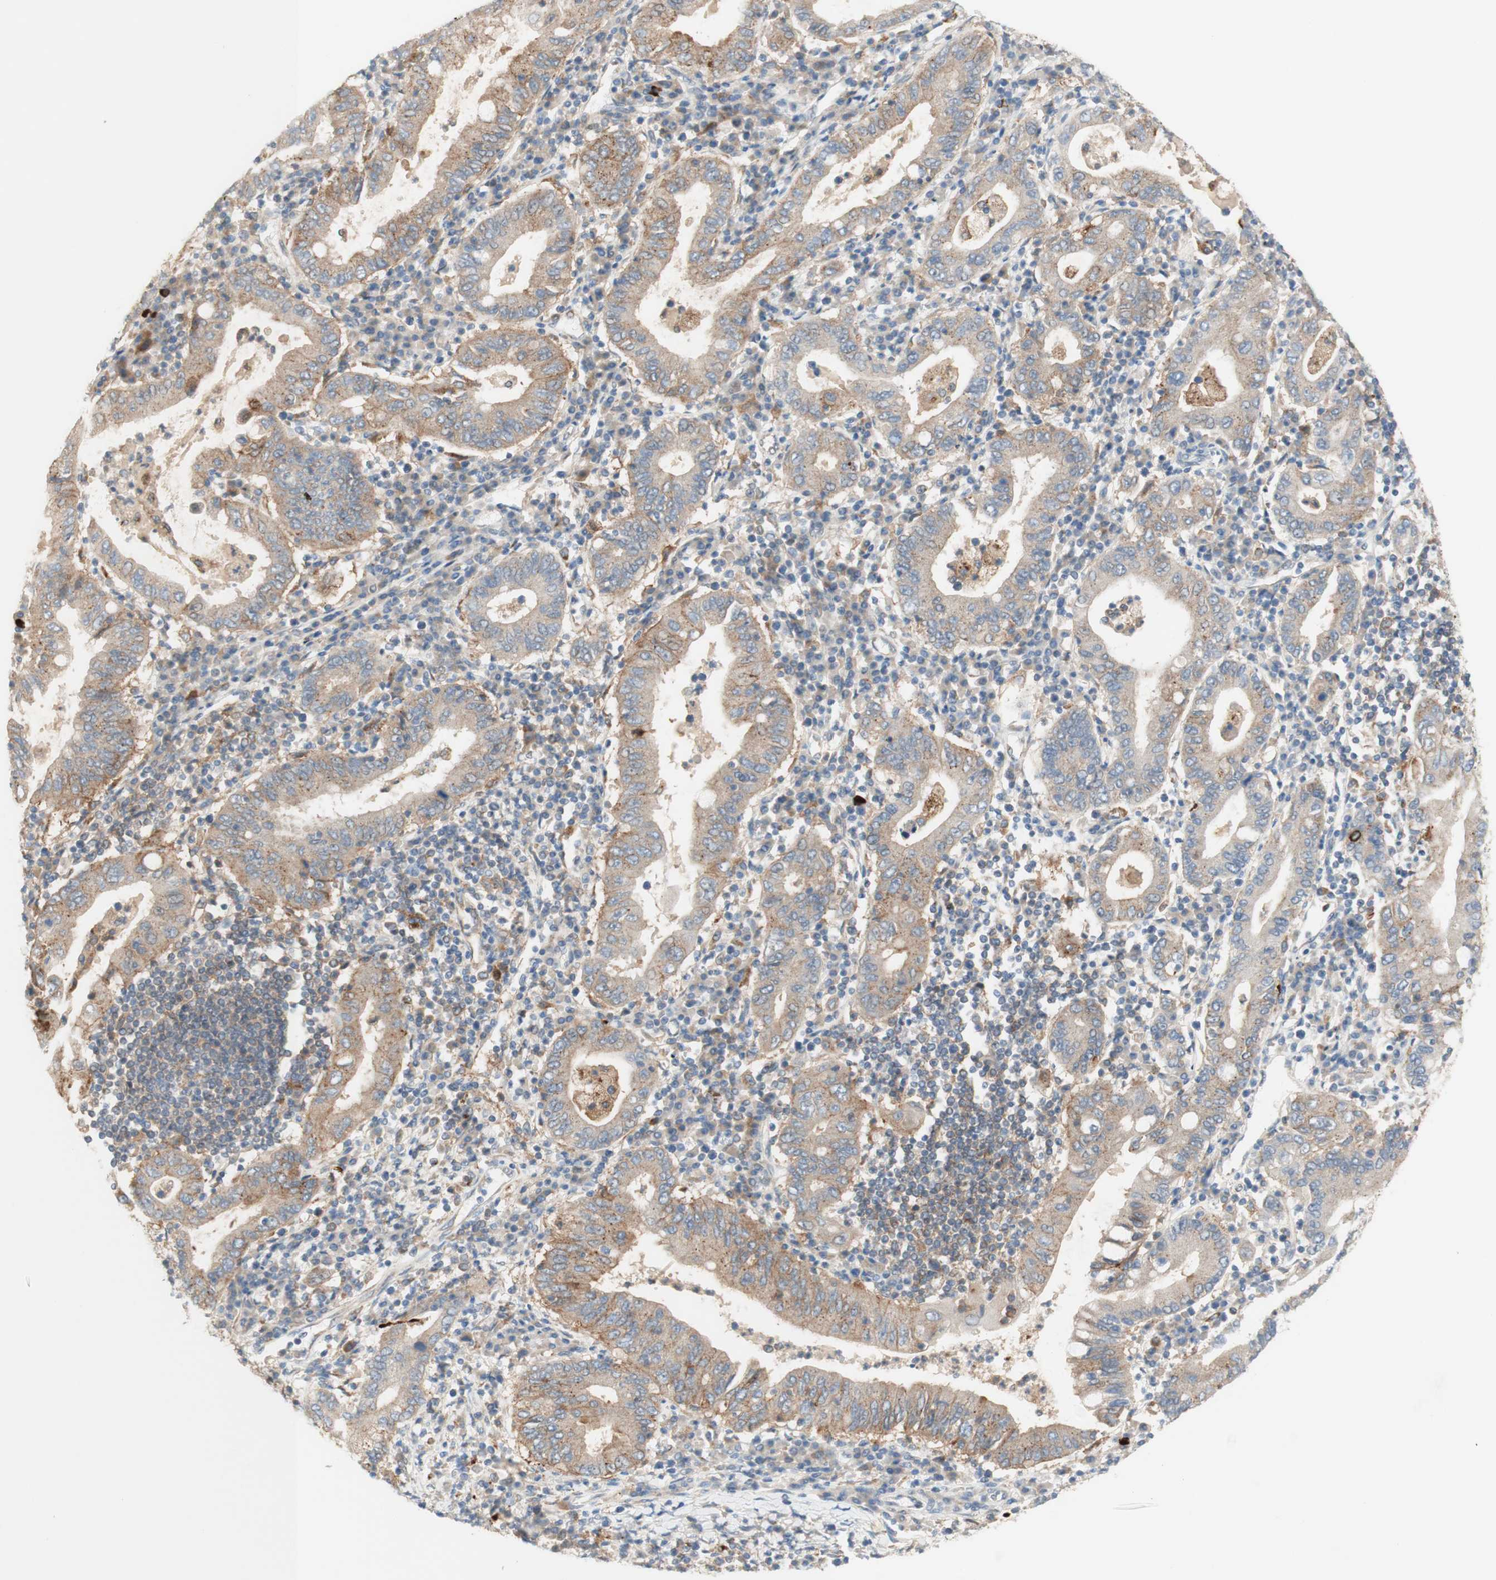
{"staining": {"intensity": "weak", "quantity": ">75%", "location": "cytoplasmic/membranous"}, "tissue": "stomach cancer", "cell_type": "Tumor cells", "image_type": "cancer", "snomed": [{"axis": "morphology", "description": "Normal tissue, NOS"}, {"axis": "morphology", "description": "Adenocarcinoma, NOS"}, {"axis": "topography", "description": "Esophagus"}, {"axis": "topography", "description": "Stomach, upper"}, {"axis": "topography", "description": "Peripheral nerve tissue"}], "caption": "Stomach adenocarcinoma was stained to show a protein in brown. There is low levels of weak cytoplasmic/membranous staining in about >75% of tumor cells. (Stains: DAB (3,3'-diaminobenzidine) in brown, nuclei in blue, Microscopy: brightfield microscopy at high magnification).", "gene": "GAPT", "patient": {"sex": "male", "age": 62}}